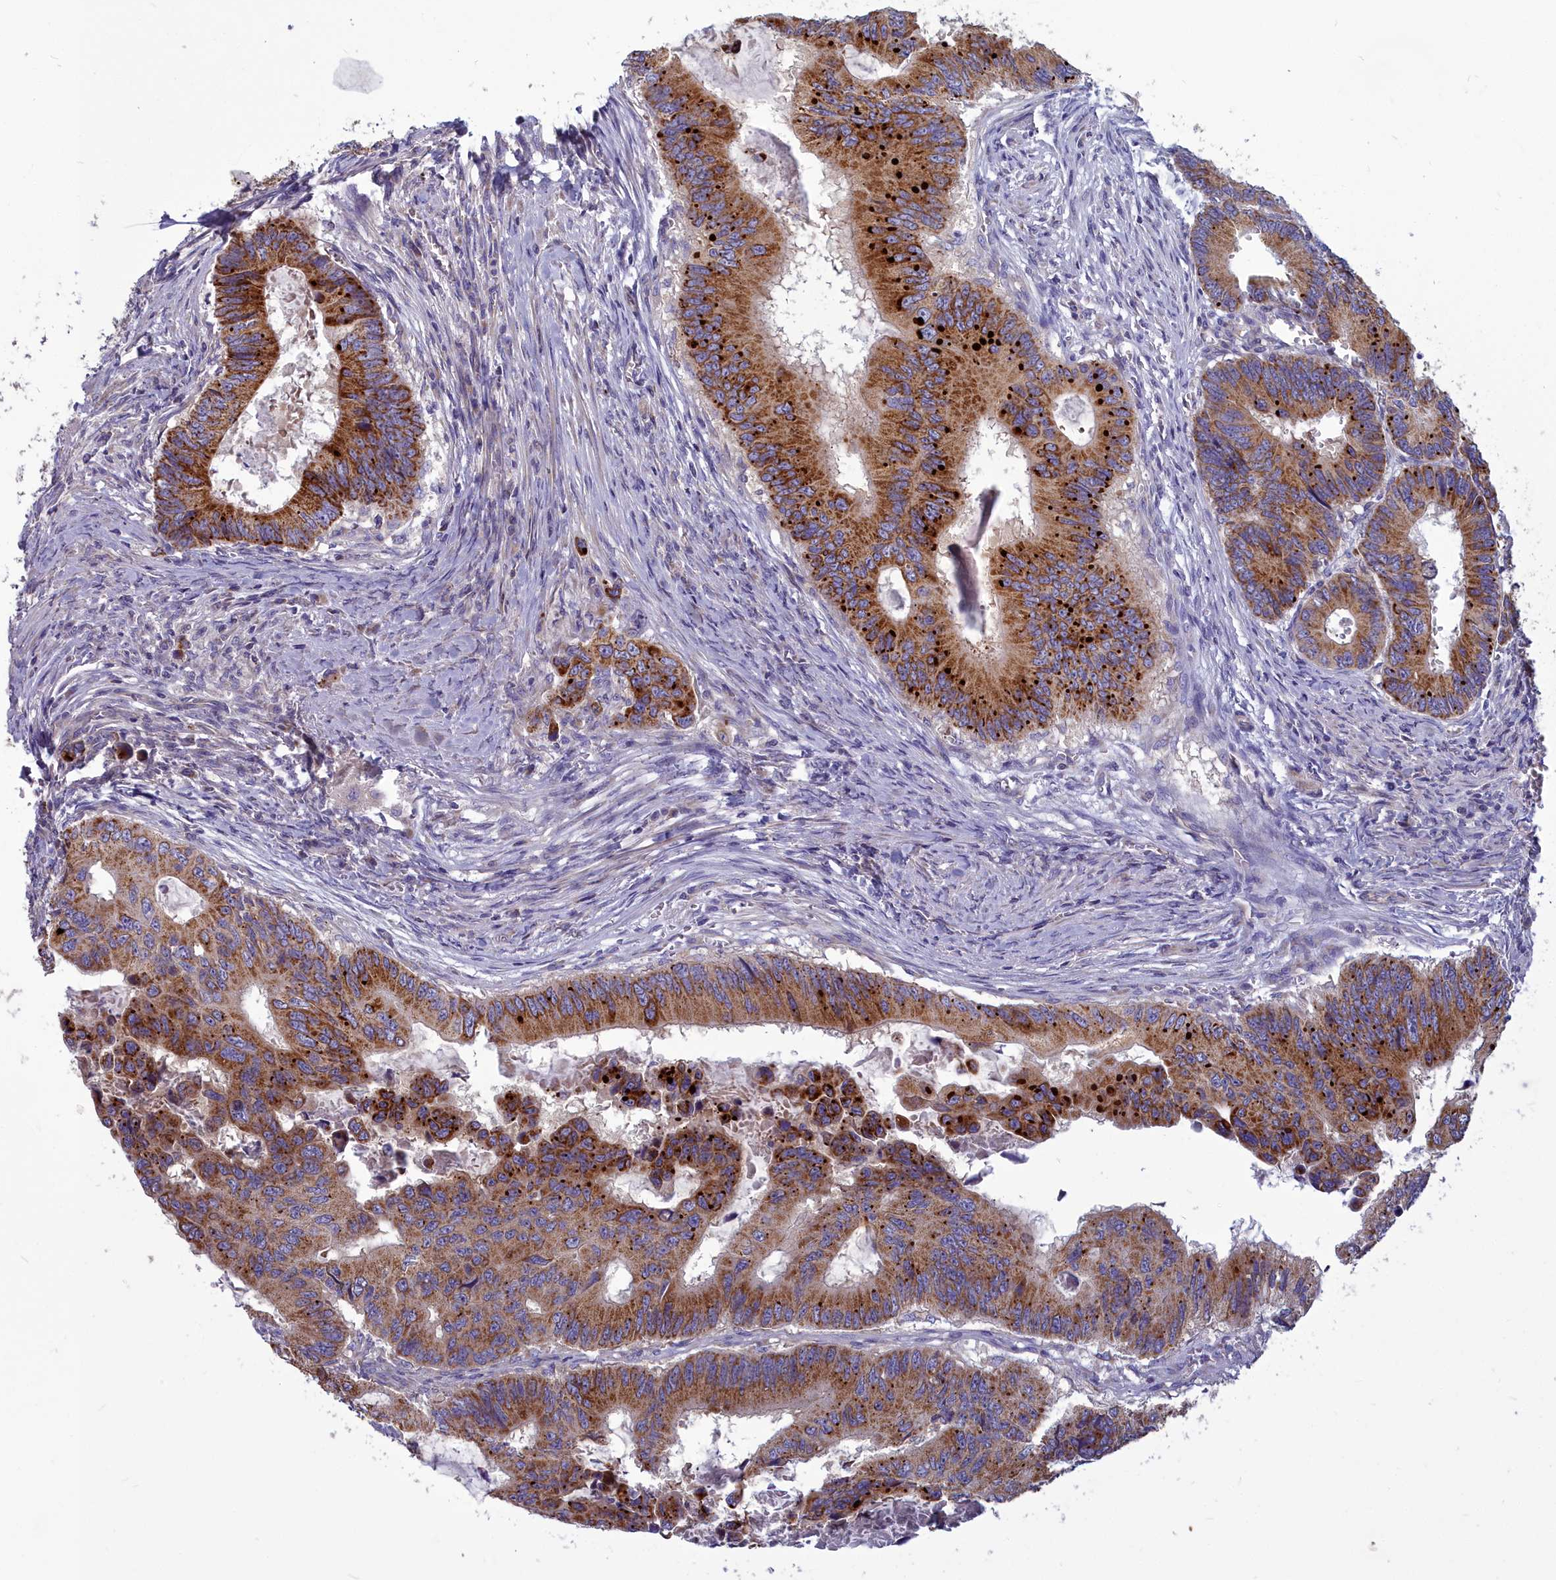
{"staining": {"intensity": "strong", "quantity": ">75%", "location": "cytoplasmic/membranous"}, "tissue": "colorectal cancer", "cell_type": "Tumor cells", "image_type": "cancer", "snomed": [{"axis": "morphology", "description": "Adenocarcinoma, NOS"}, {"axis": "topography", "description": "Colon"}], "caption": "This histopathology image exhibits colorectal adenocarcinoma stained with immunohistochemistry to label a protein in brown. The cytoplasmic/membranous of tumor cells show strong positivity for the protein. Nuclei are counter-stained blue.", "gene": "COX20", "patient": {"sex": "male", "age": 85}}